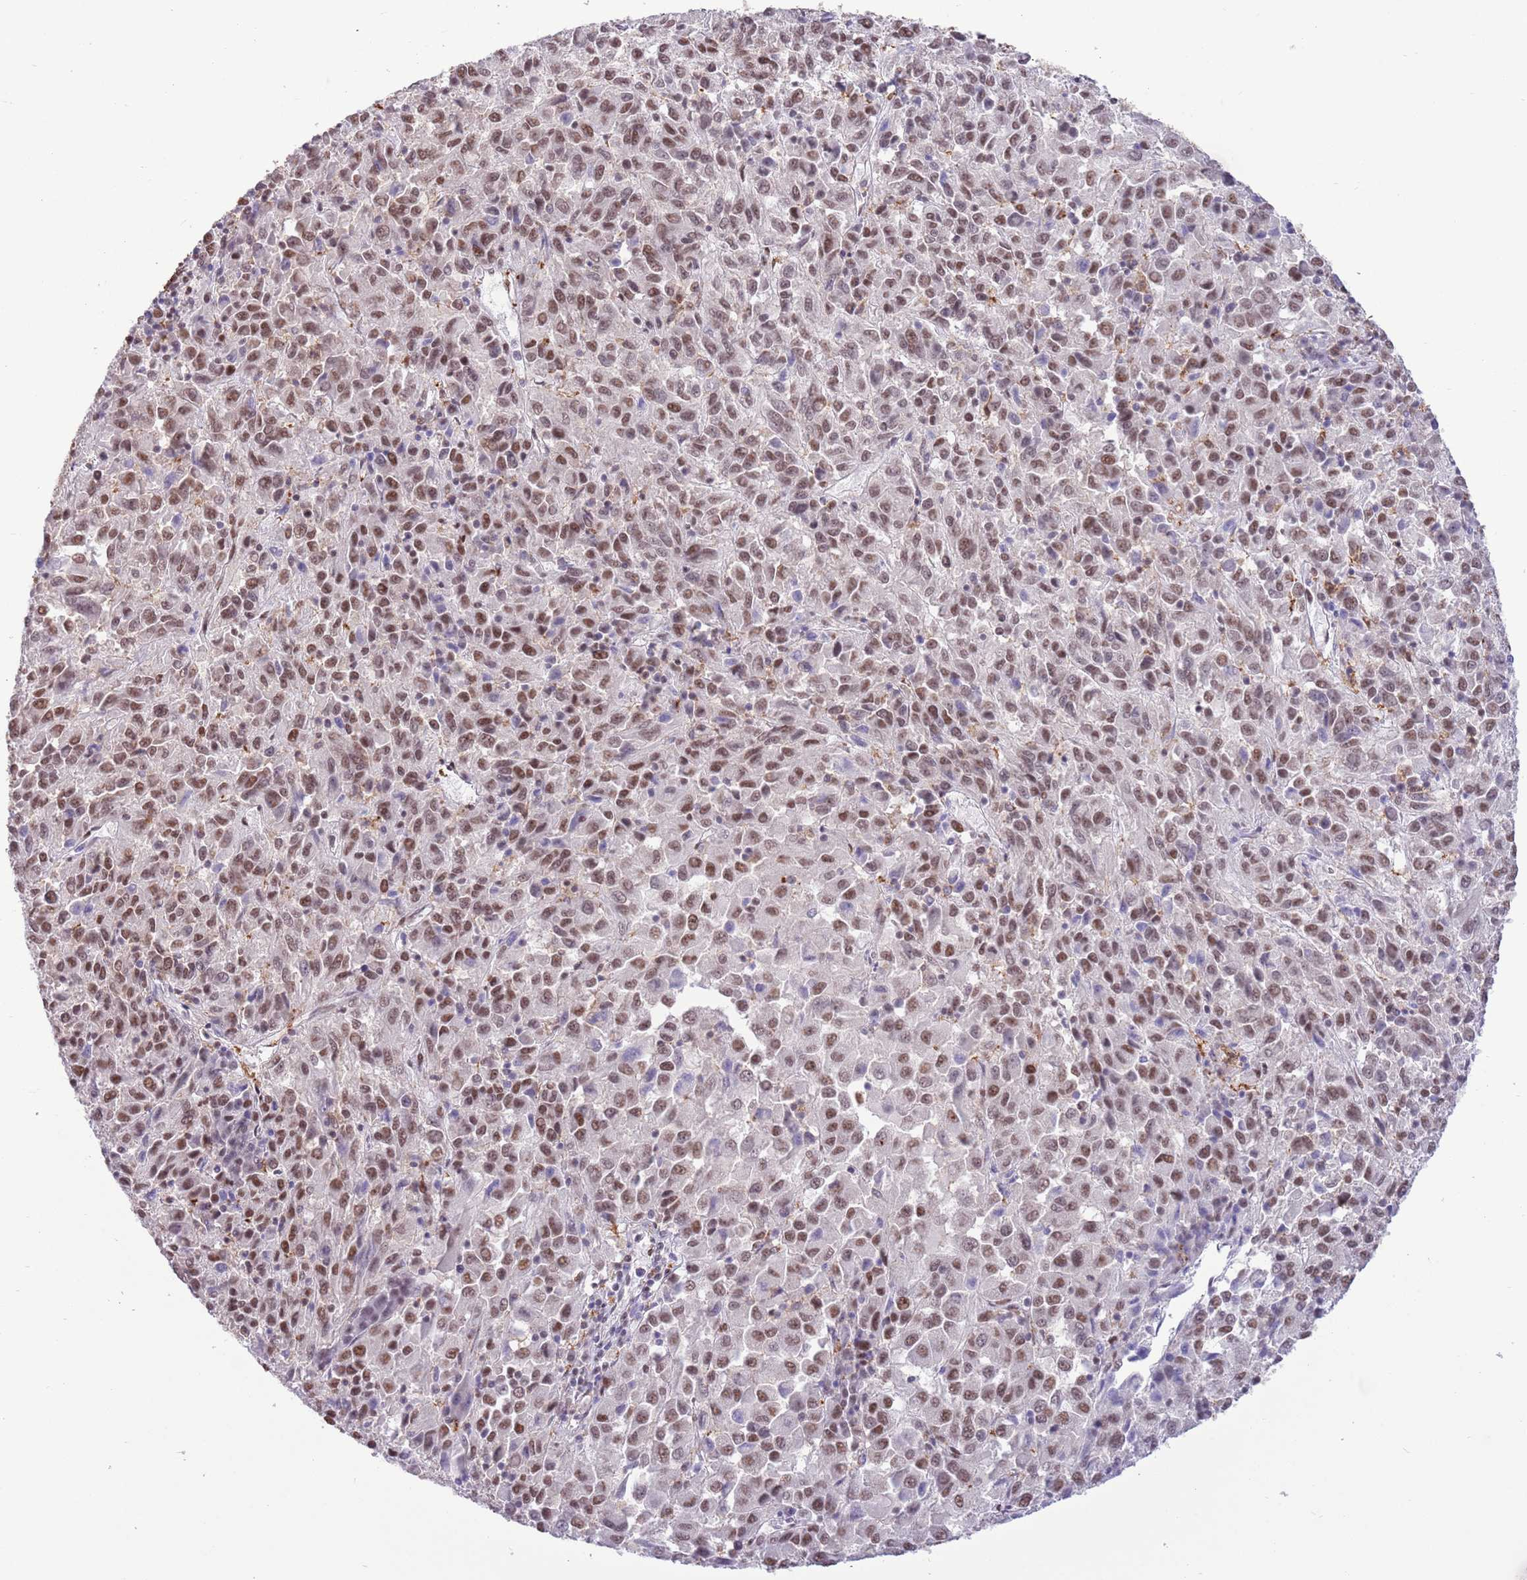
{"staining": {"intensity": "moderate", "quantity": ">75%", "location": "nuclear"}, "tissue": "melanoma", "cell_type": "Tumor cells", "image_type": "cancer", "snomed": [{"axis": "morphology", "description": "Malignant melanoma, Metastatic site"}, {"axis": "topography", "description": "Lung"}], "caption": "Human malignant melanoma (metastatic site) stained with a brown dye demonstrates moderate nuclear positive staining in about >75% of tumor cells.", "gene": "TRIM32", "patient": {"sex": "male", "age": 64}}